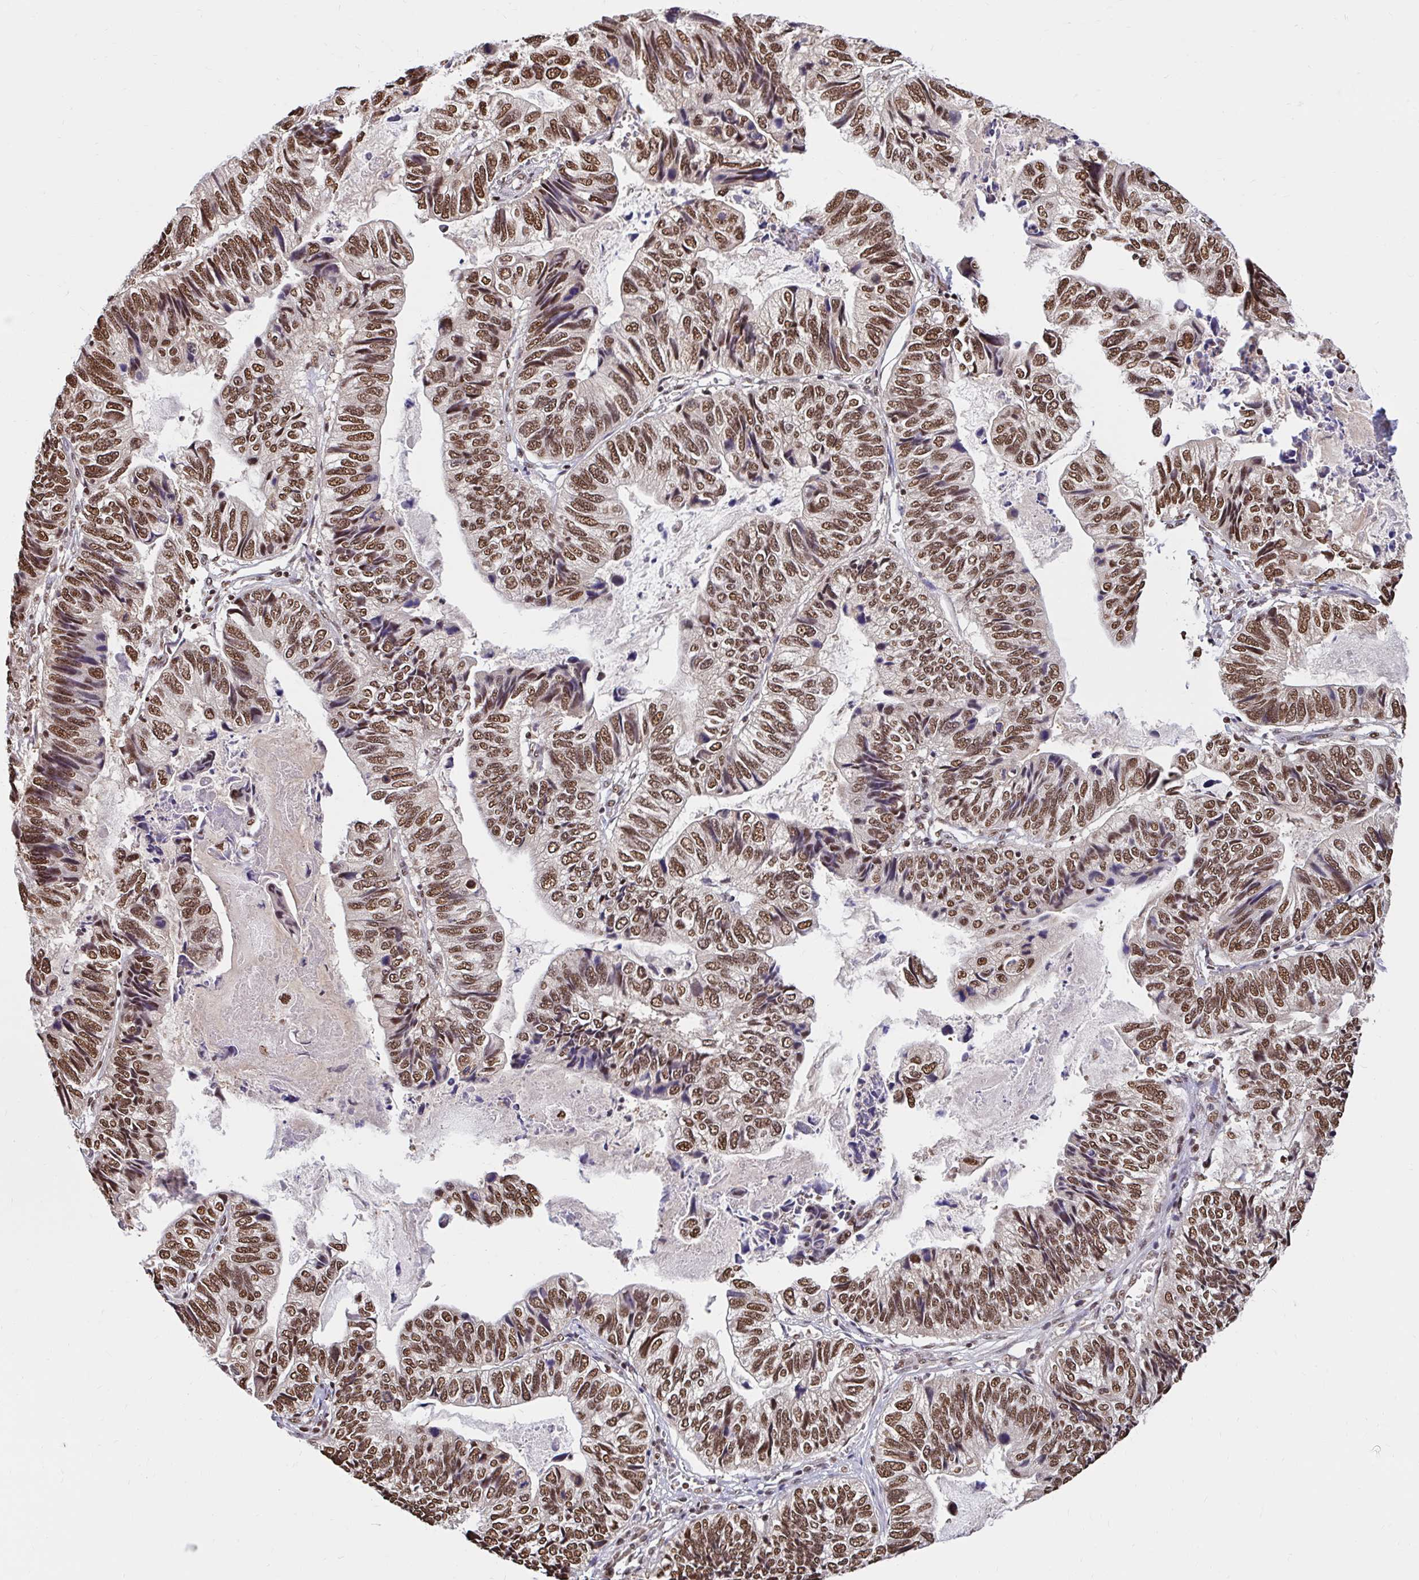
{"staining": {"intensity": "moderate", "quantity": ">75%", "location": "nuclear"}, "tissue": "stomach cancer", "cell_type": "Tumor cells", "image_type": "cancer", "snomed": [{"axis": "morphology", "description": "Adenocarcinoma, NOS"}, {"axis": "topography", "description": "Stomach, upper"}], "caption": "IHC of human stomach cancer (adenocarcinoma) reveals medium levels of moderate nuclear positivity in approximately >75% of tumor cells.", "gene": "ABCA9", "patient": {"sex": "female", "age": 67}}